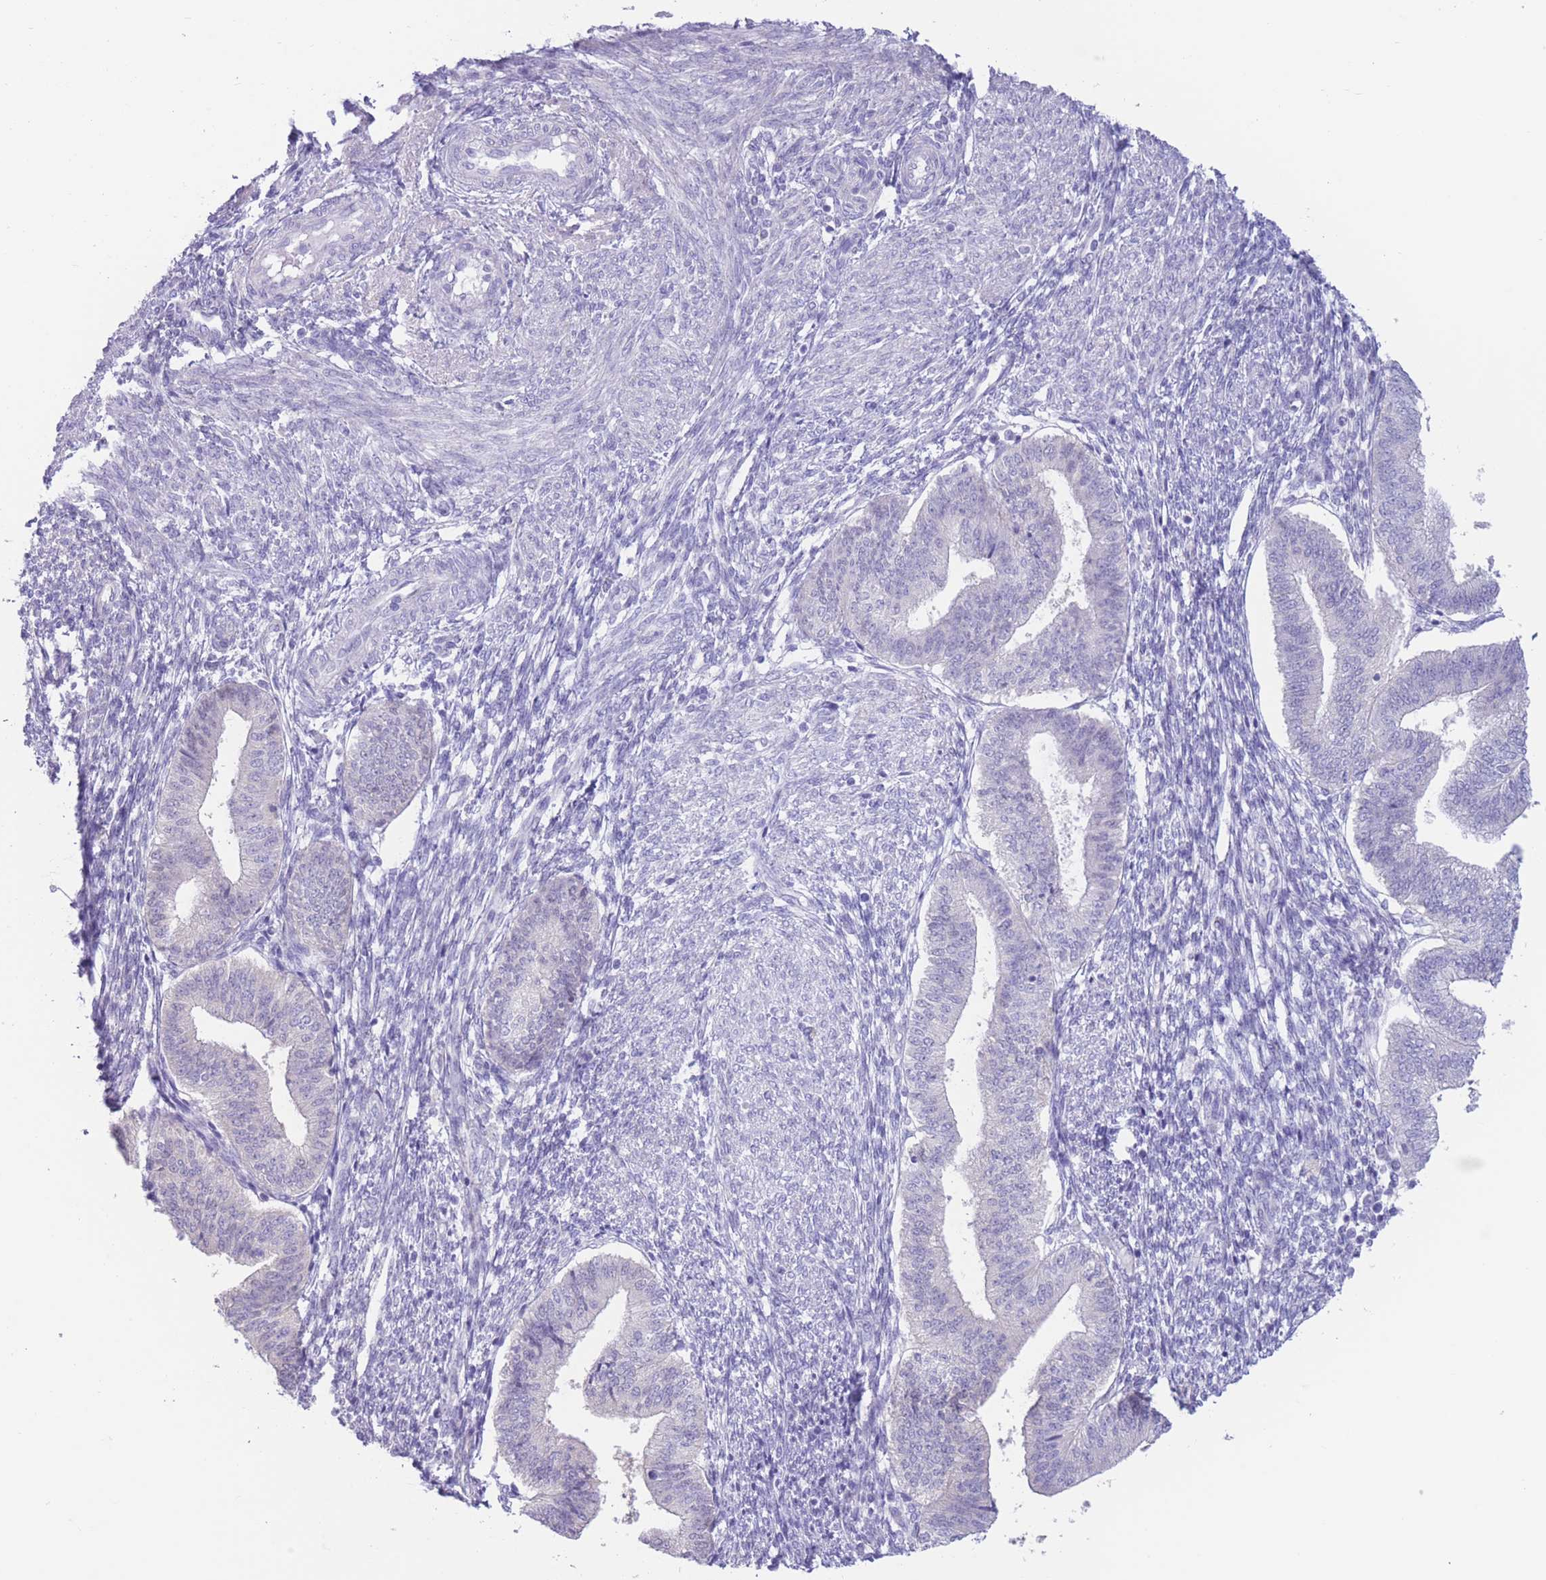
{"staining": {"intensity": "negative", "quantity": "none", "location": "none"}, "tissue": "endometrium", "cell_type": "Cells in endometrial stroma", "image_type": "normal", "snomed": [{"axis": "morphology", "description": "Normal tissue, NOS"}, {"axis": "topography", "description": "Endometrium"}], "caption": "Immunohistochemistry of unremarkable endometrium displays no positivity in cells in endometrial stroma.", "gene": "FAH", "patient": {"sex": "female", "age": 34}}